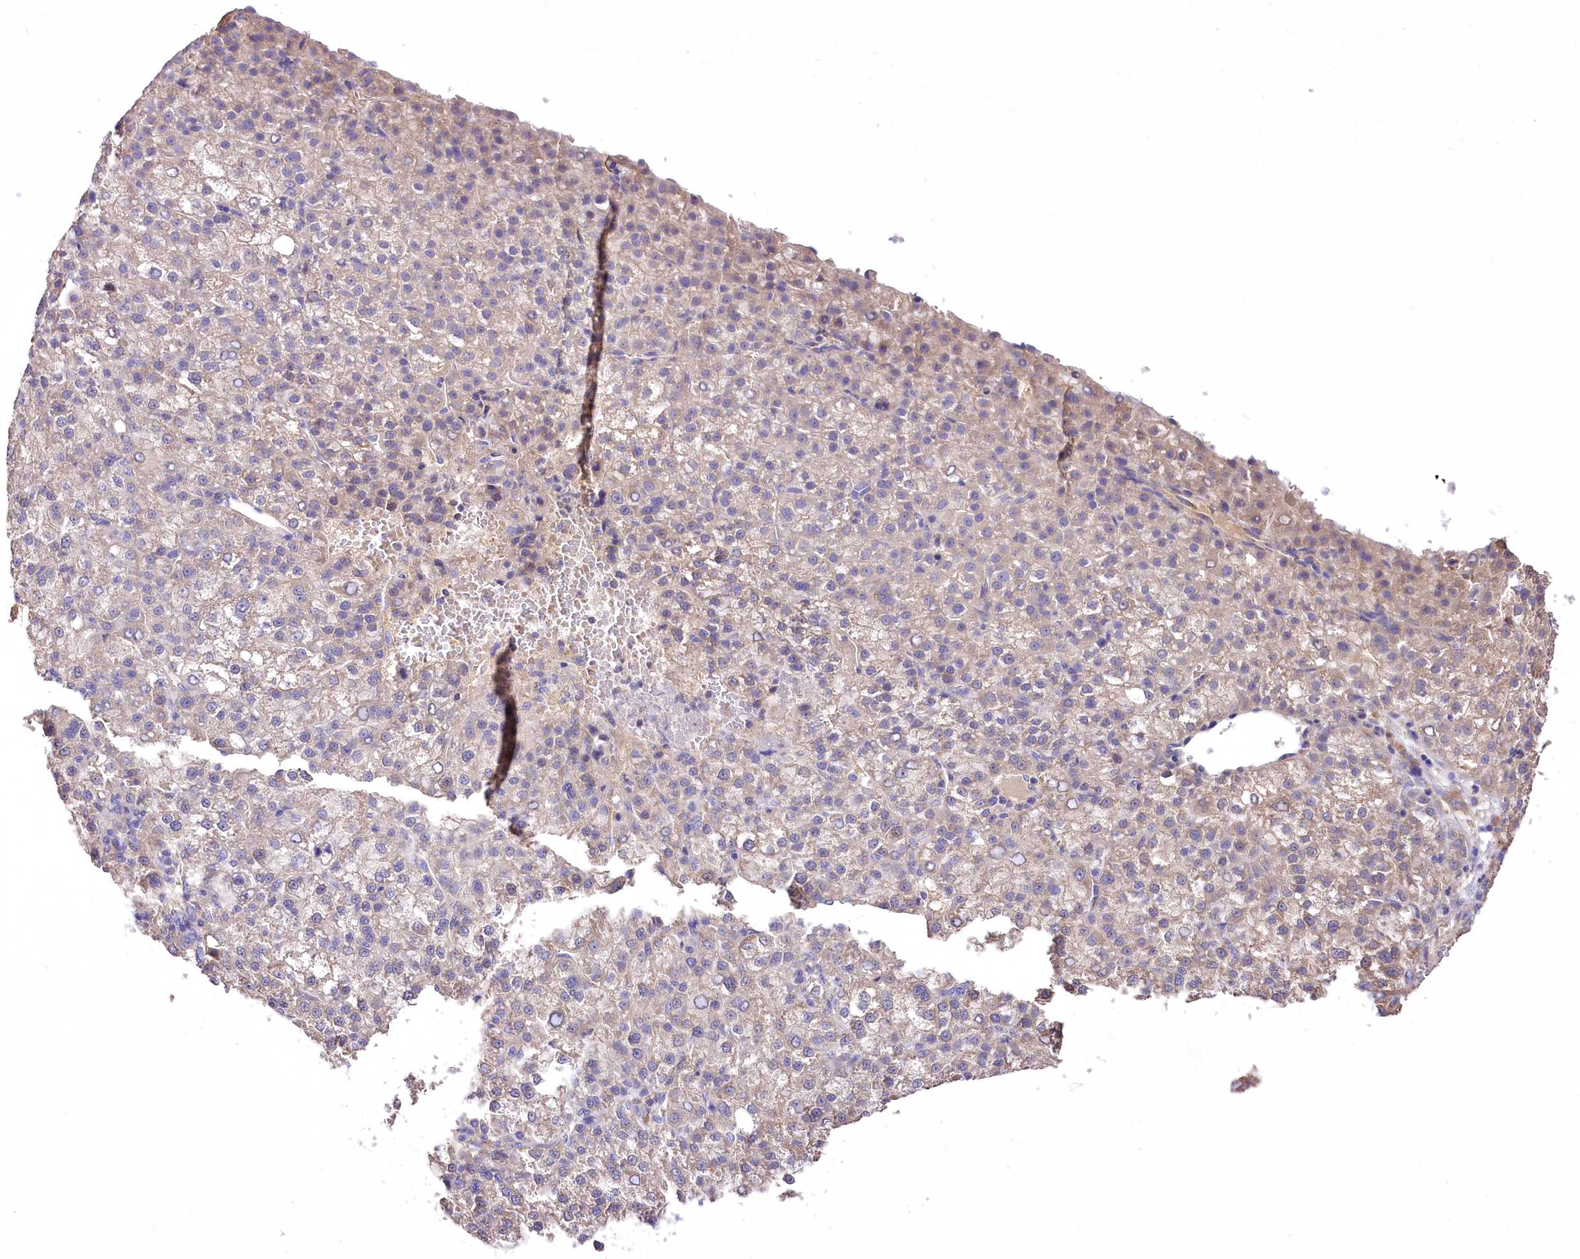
{"staining": {"intensity": "weak", "quantity": "25%-75%", "location": "cytoplasmic/membranous"}, "tissue": "liver cancer", "cell_type": "Tumor cells", "image_type": "cancer", "snomed": [{"axis": "morphology", "description": "Carcinoma, Hepatocellular, NOS"}, {"axis": "topography", "description": "Liver"}], "caption": "Immunohistochemical staining of human liver cancer exhibits low levels of weak cytoplasmic/membranous expression in about 25%-75% of tumor cells.", "gene": "PCYOX1L", "patient": {"sex": "female", "age": 58}}